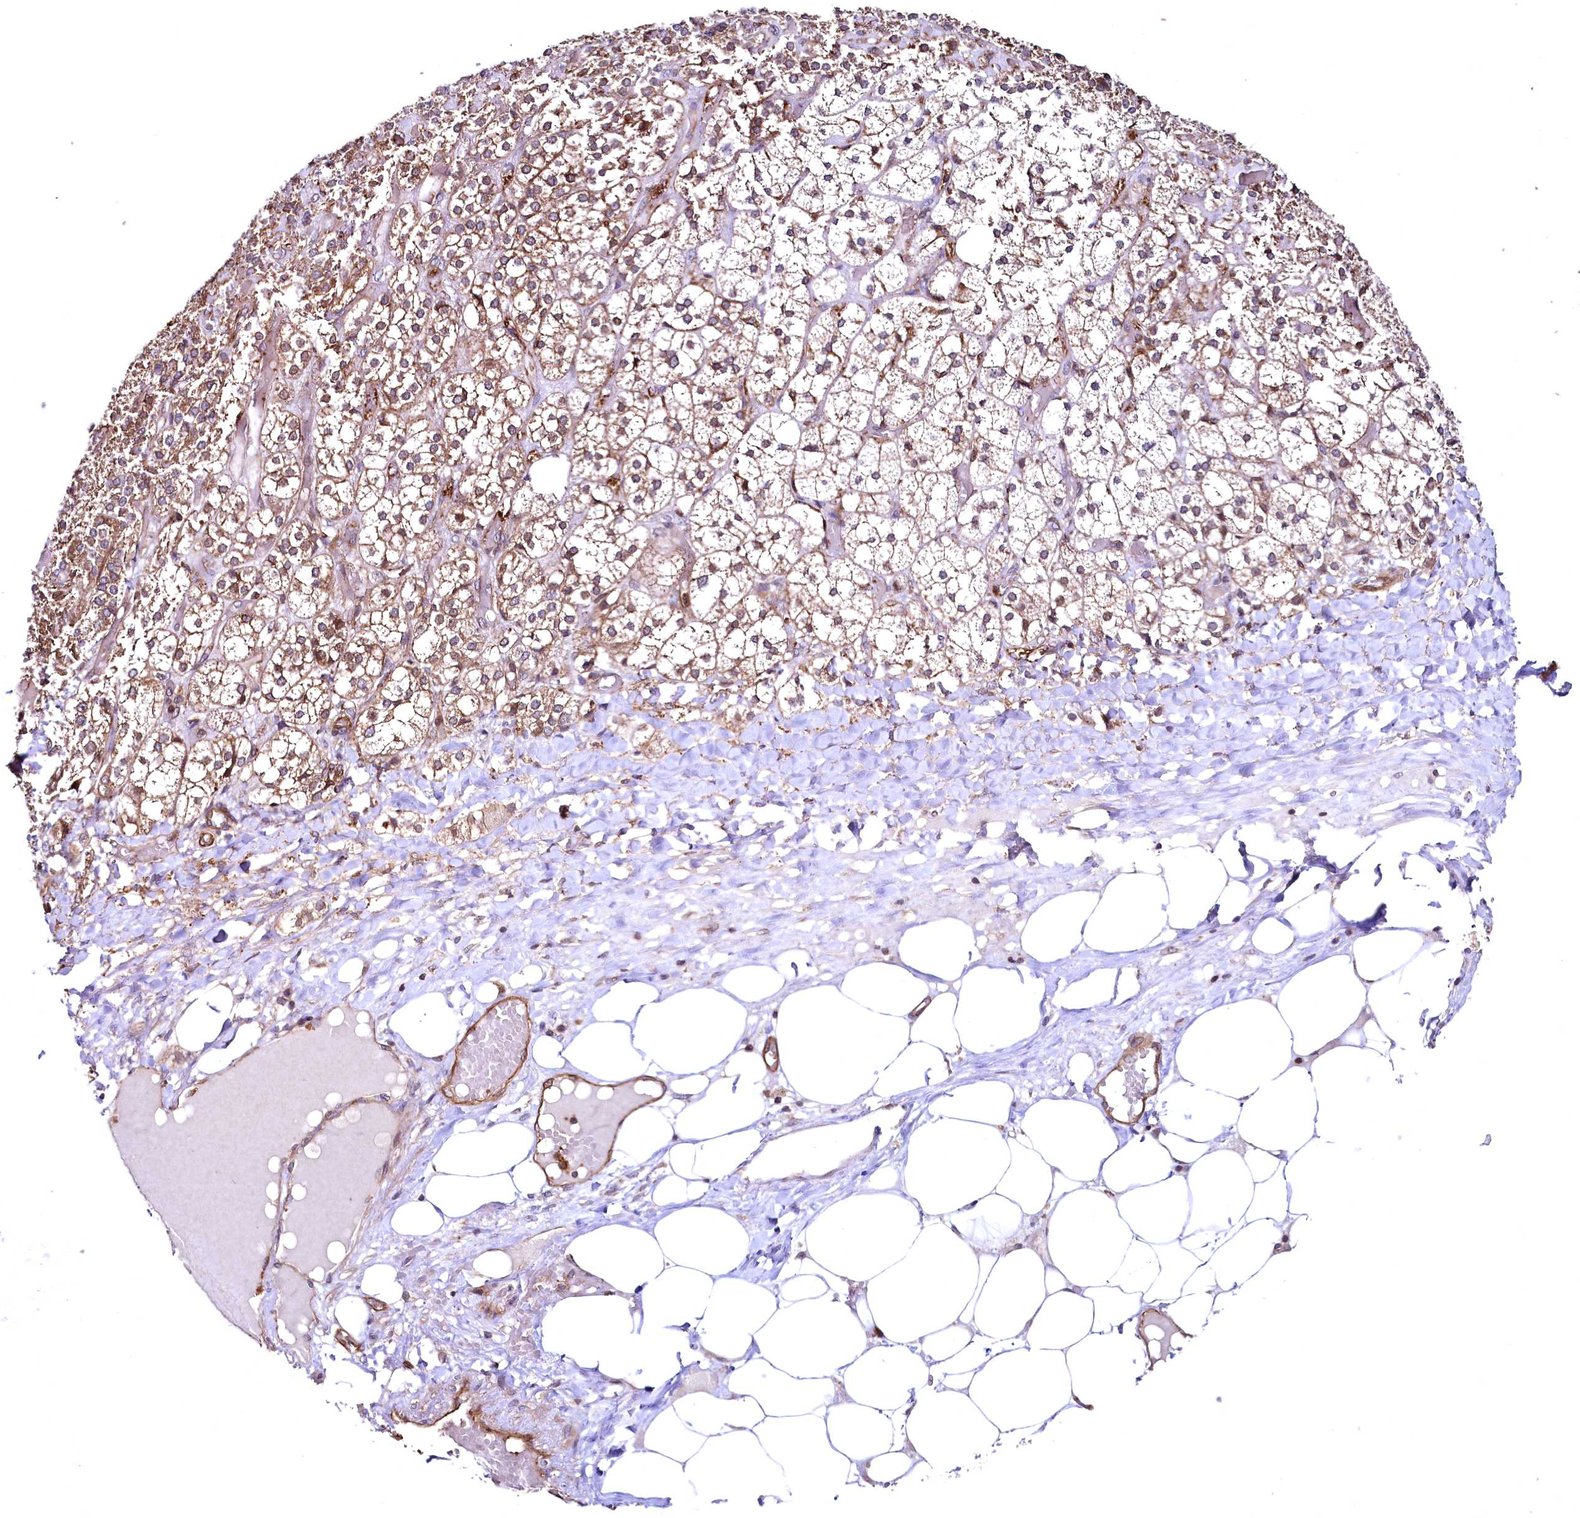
{"staining": {"intensity": "strong", "quantity": ">75%", "location": "cytoplasmic/membranous"}, "tissue": "adrenal gland", "cell_type": "Glandular cells", "image_type": "normal", "snomed": [{"axis": "morphology", "description": "Normal tissue, NOS"}, {"axis": "topography", "description": "Adrenal gland"}], "caption": "DAB (3,3'-diaminobenzidine) immunohistochemical staining of unremarkable human adrenal gland demonstrates strong cytoplasmic/membranous protein positivity in about >75% of glandular cells. (IHC, brightfield microscopy, high magnification).", "gene": "SVIP", "patient": {"sex": "female", "age": 61}}